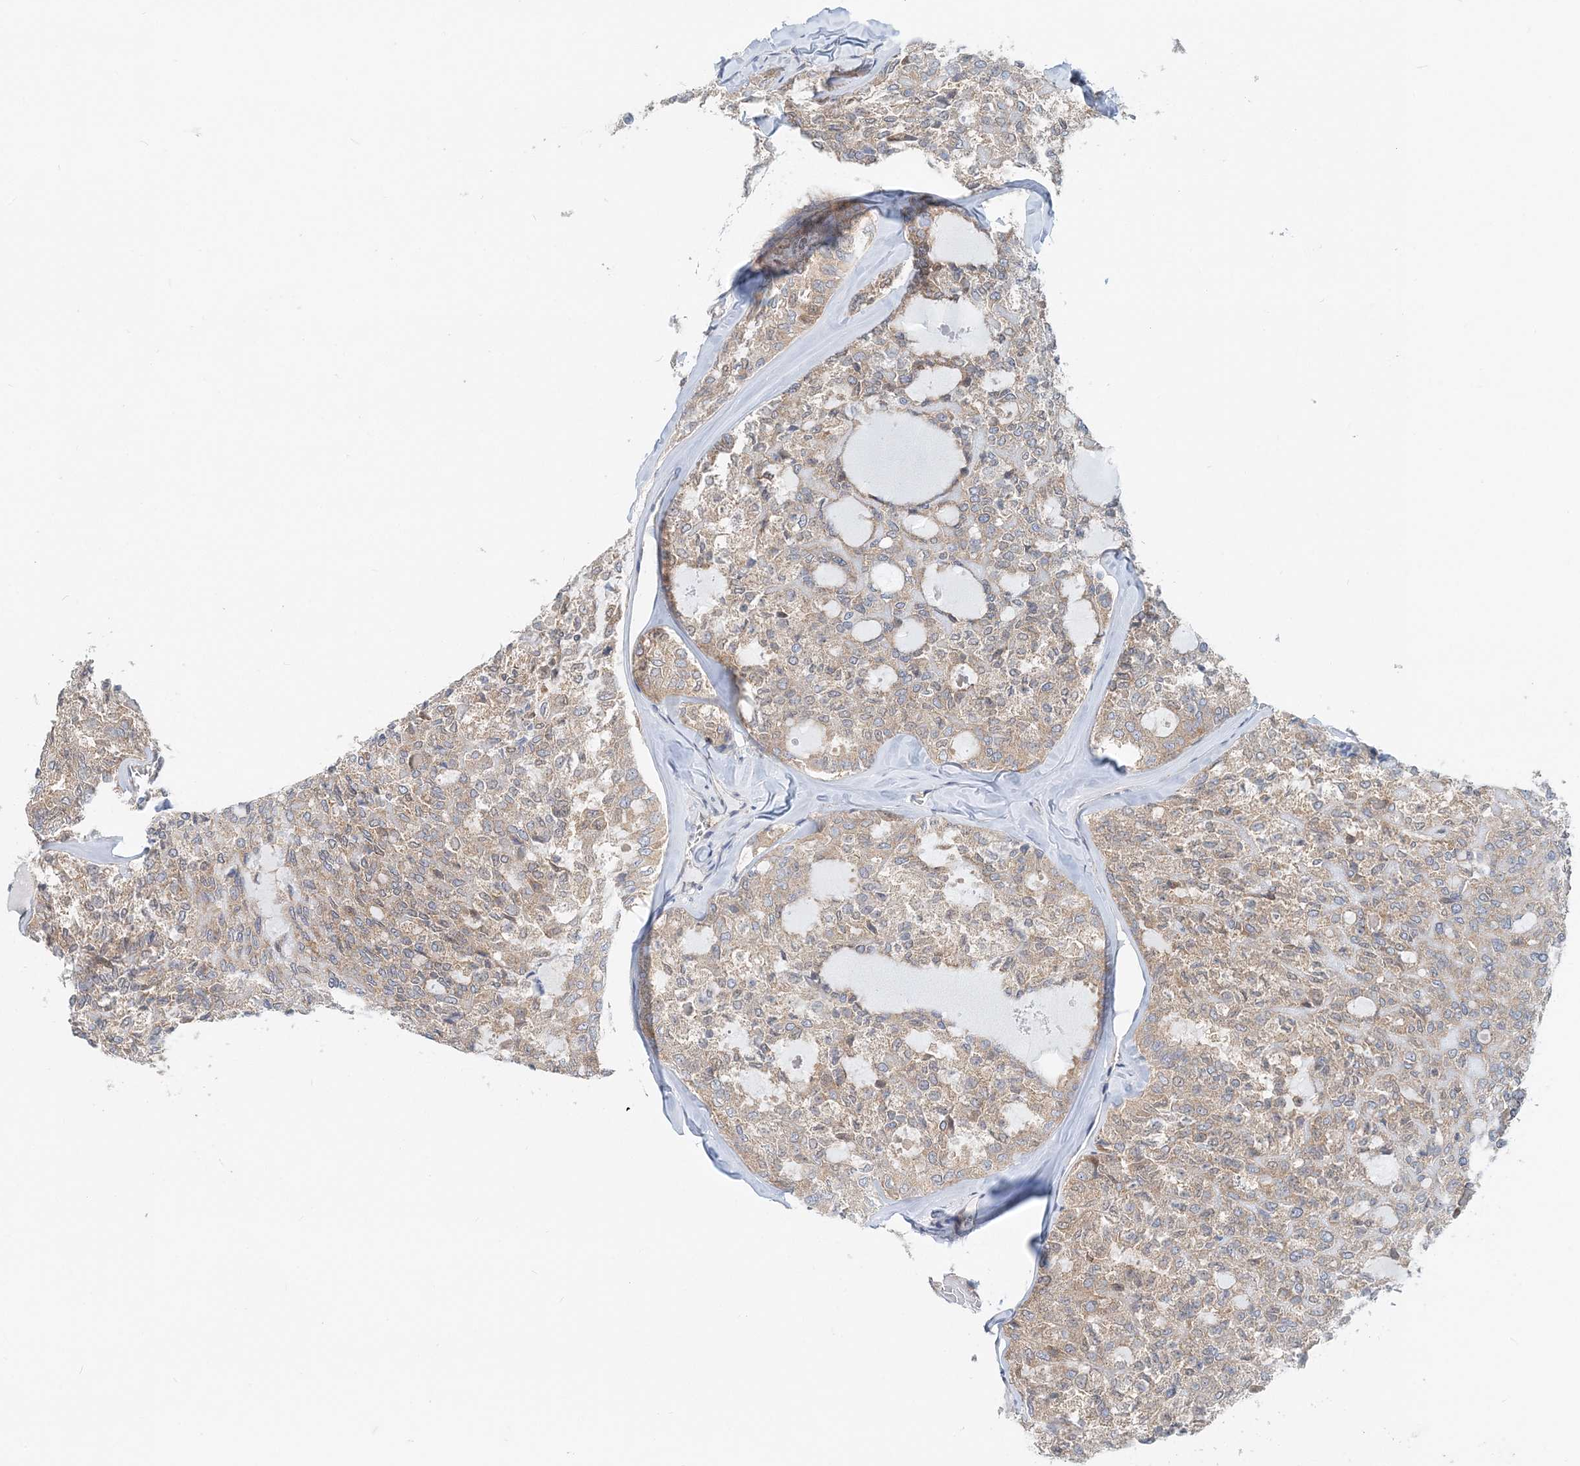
{"staining": {"intensity": "weak", "quantity": "25%-75%", "location": "cytoplasmic/membranous"}, "tissue": "thyroid cancer", "cell_type": "Tumor cells", "image_type": "cancer", "snomed": [{"axis": "morphology", "description": "Follicular adenoma carcinoma, NOS"}, {"axis": "topography", "description": "Thyroid gland"}], "caption": "Thyroid follicular adenoma carcinoma was stained to show a protein in brown. There is low levels of weak cytoplasmic/membranous positivity in about 25%-75% of tumor cells. The protein is stained brown, and the nuclei are stained in blue (DAB IHC with brightfield microscopy, high magnification).", "gene": "MOB4", "patient": {"sex": "male", "age": 75}}